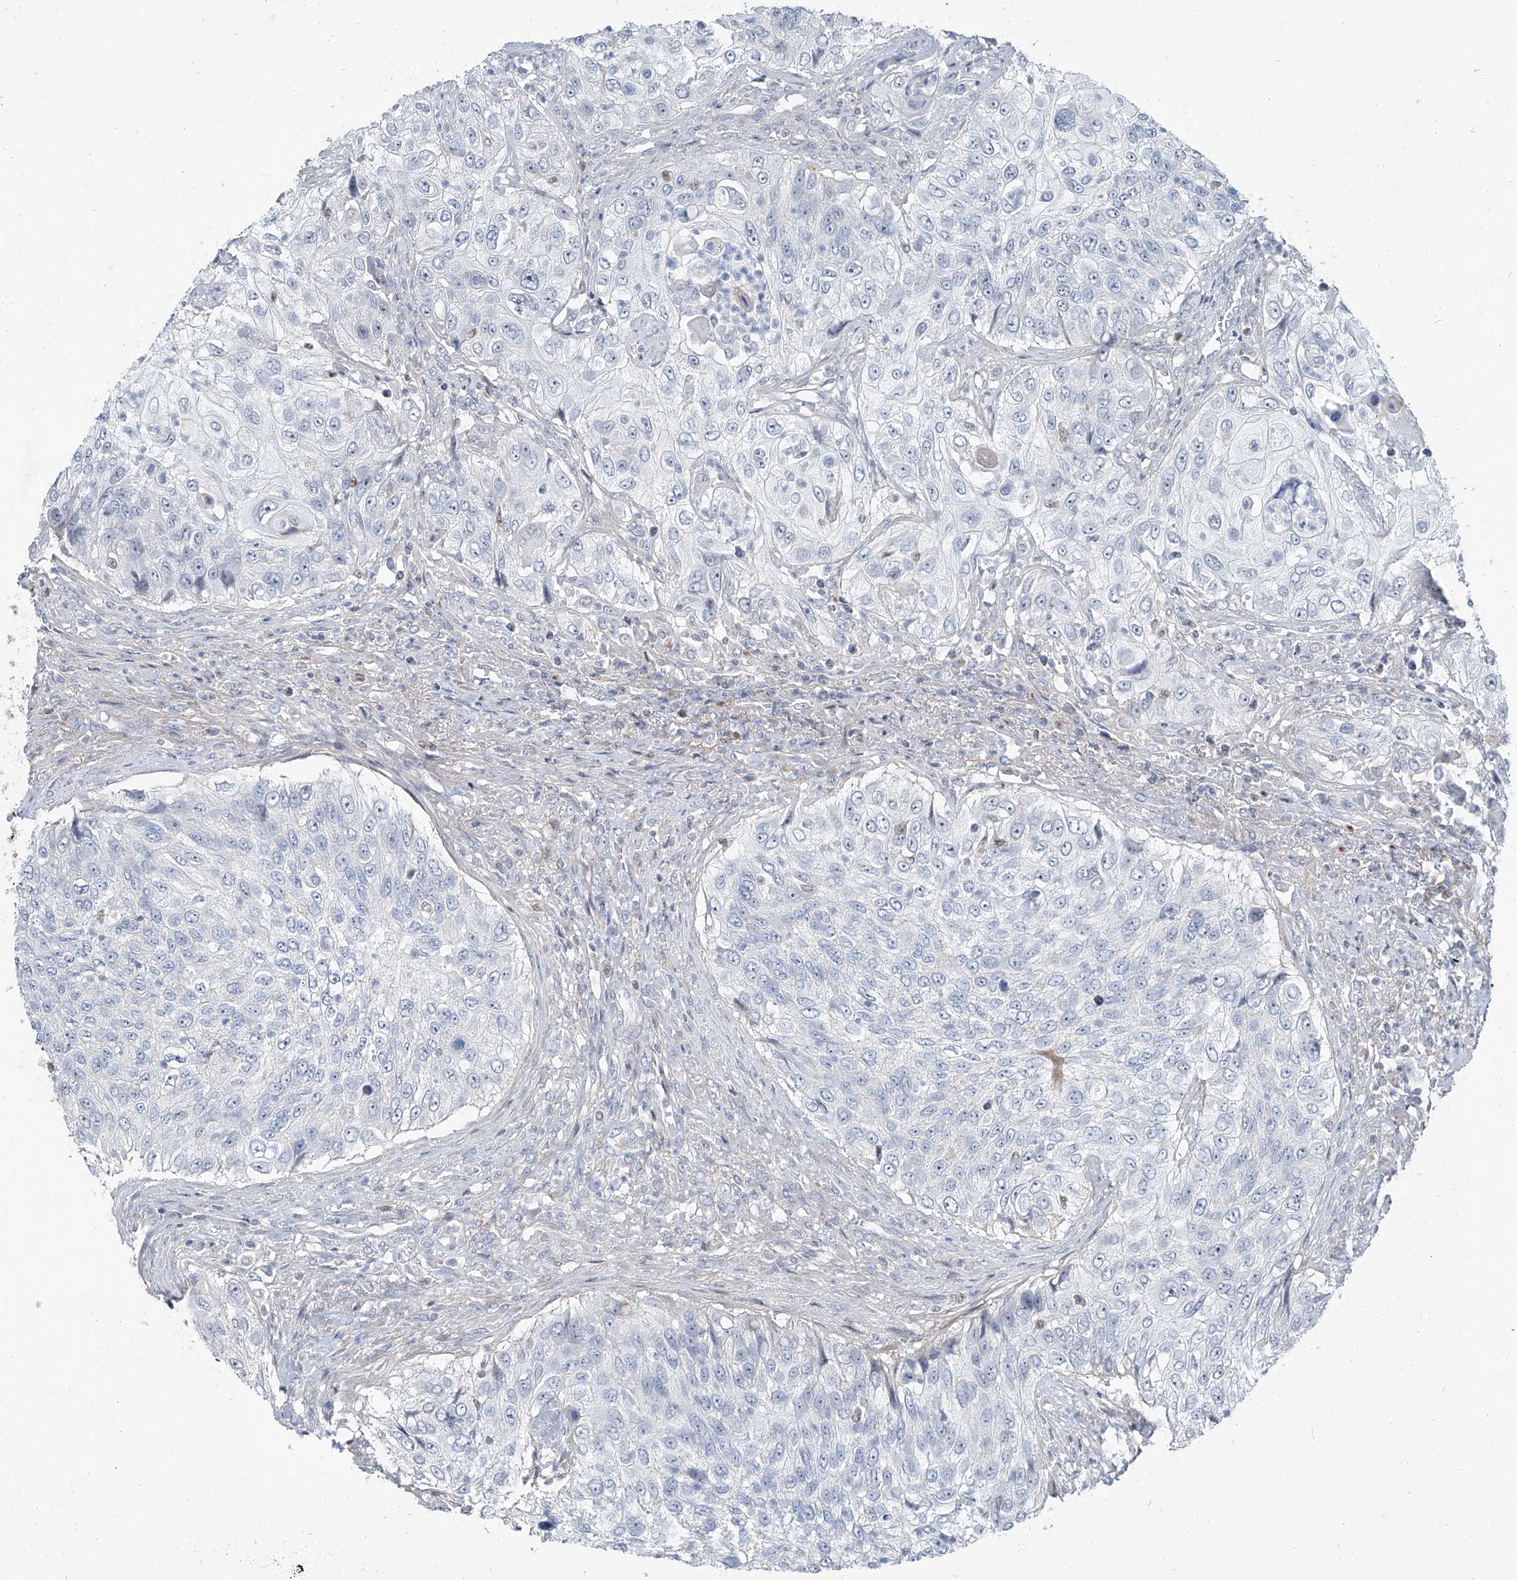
{"staining": {"intensity": "negative", "quantity": "none", "location": "none"}, "tissue": "urothelial cancer", "cell_type": "Tumor cells", "image_type": "cancer", "snomed": [{"axis": "morphology", "description": "Urothelial carcinoma, High grade"}, {"axis": "topography", "description": "Urinary bladder"}], "caption": "Urothelial carcinoma (high-grade) stained for a protein using IHC demonstrates no staining tumor cells.", "gene": "HOXA3", "patient": {"sex": "female", "age": 60}}